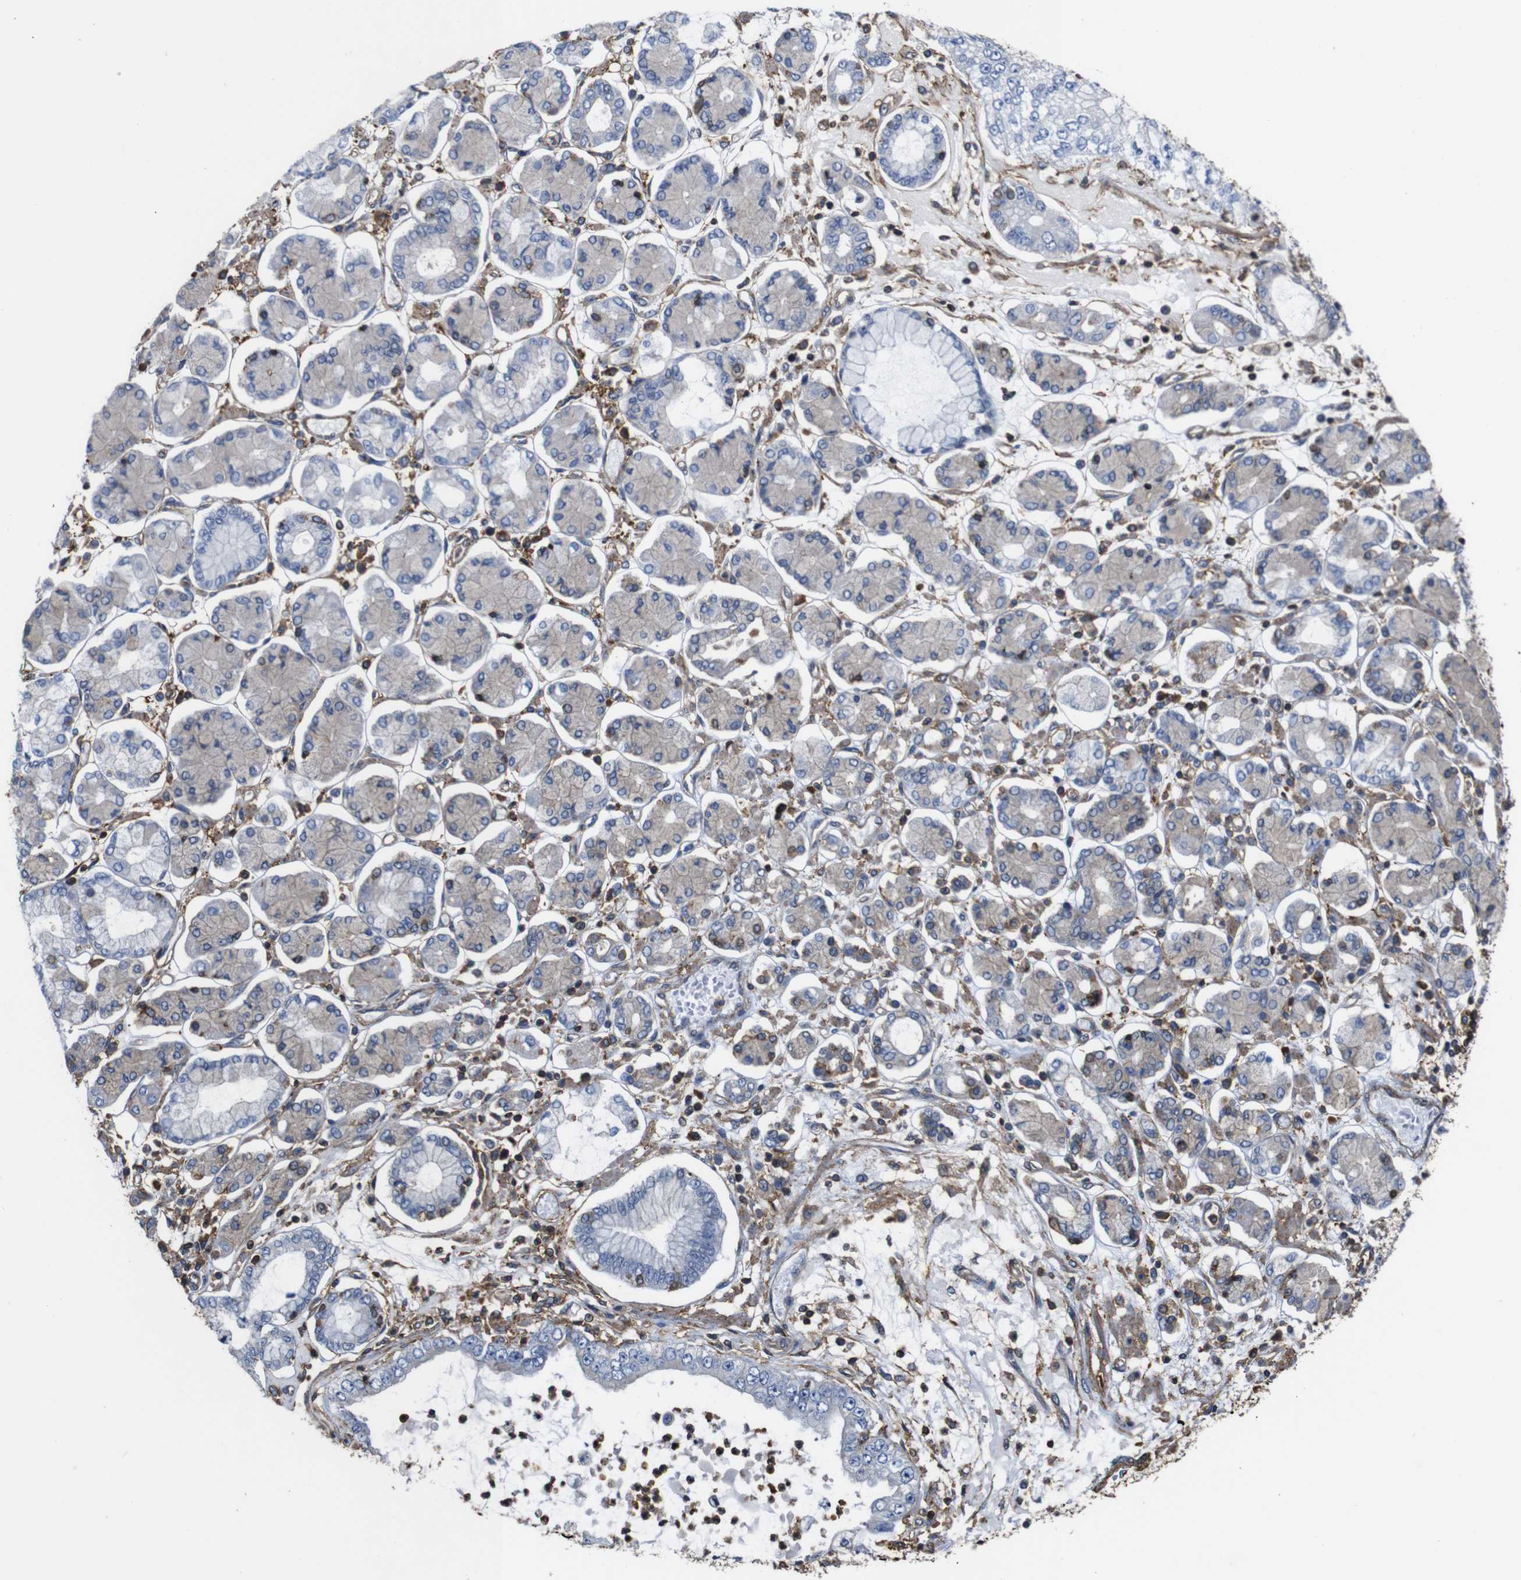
{"staining": {"intensity": "negative", "quantity": "none", "location": "none"}, "tissue": "stomach cancer", "cell_type": "Tumor cells", "image_type": "cancer", "snomed": [{"axis": "morphology", "description": "Adenocarcinoma, NOS"}, {"axis": "topography", "description": "Stomach"}], "caption": "There is no significant positivity in tumor cells of stomach cancer (adenocarcinoma).", "gene": "PI4KA", "patient": {"sex": "male", "age": 76}}